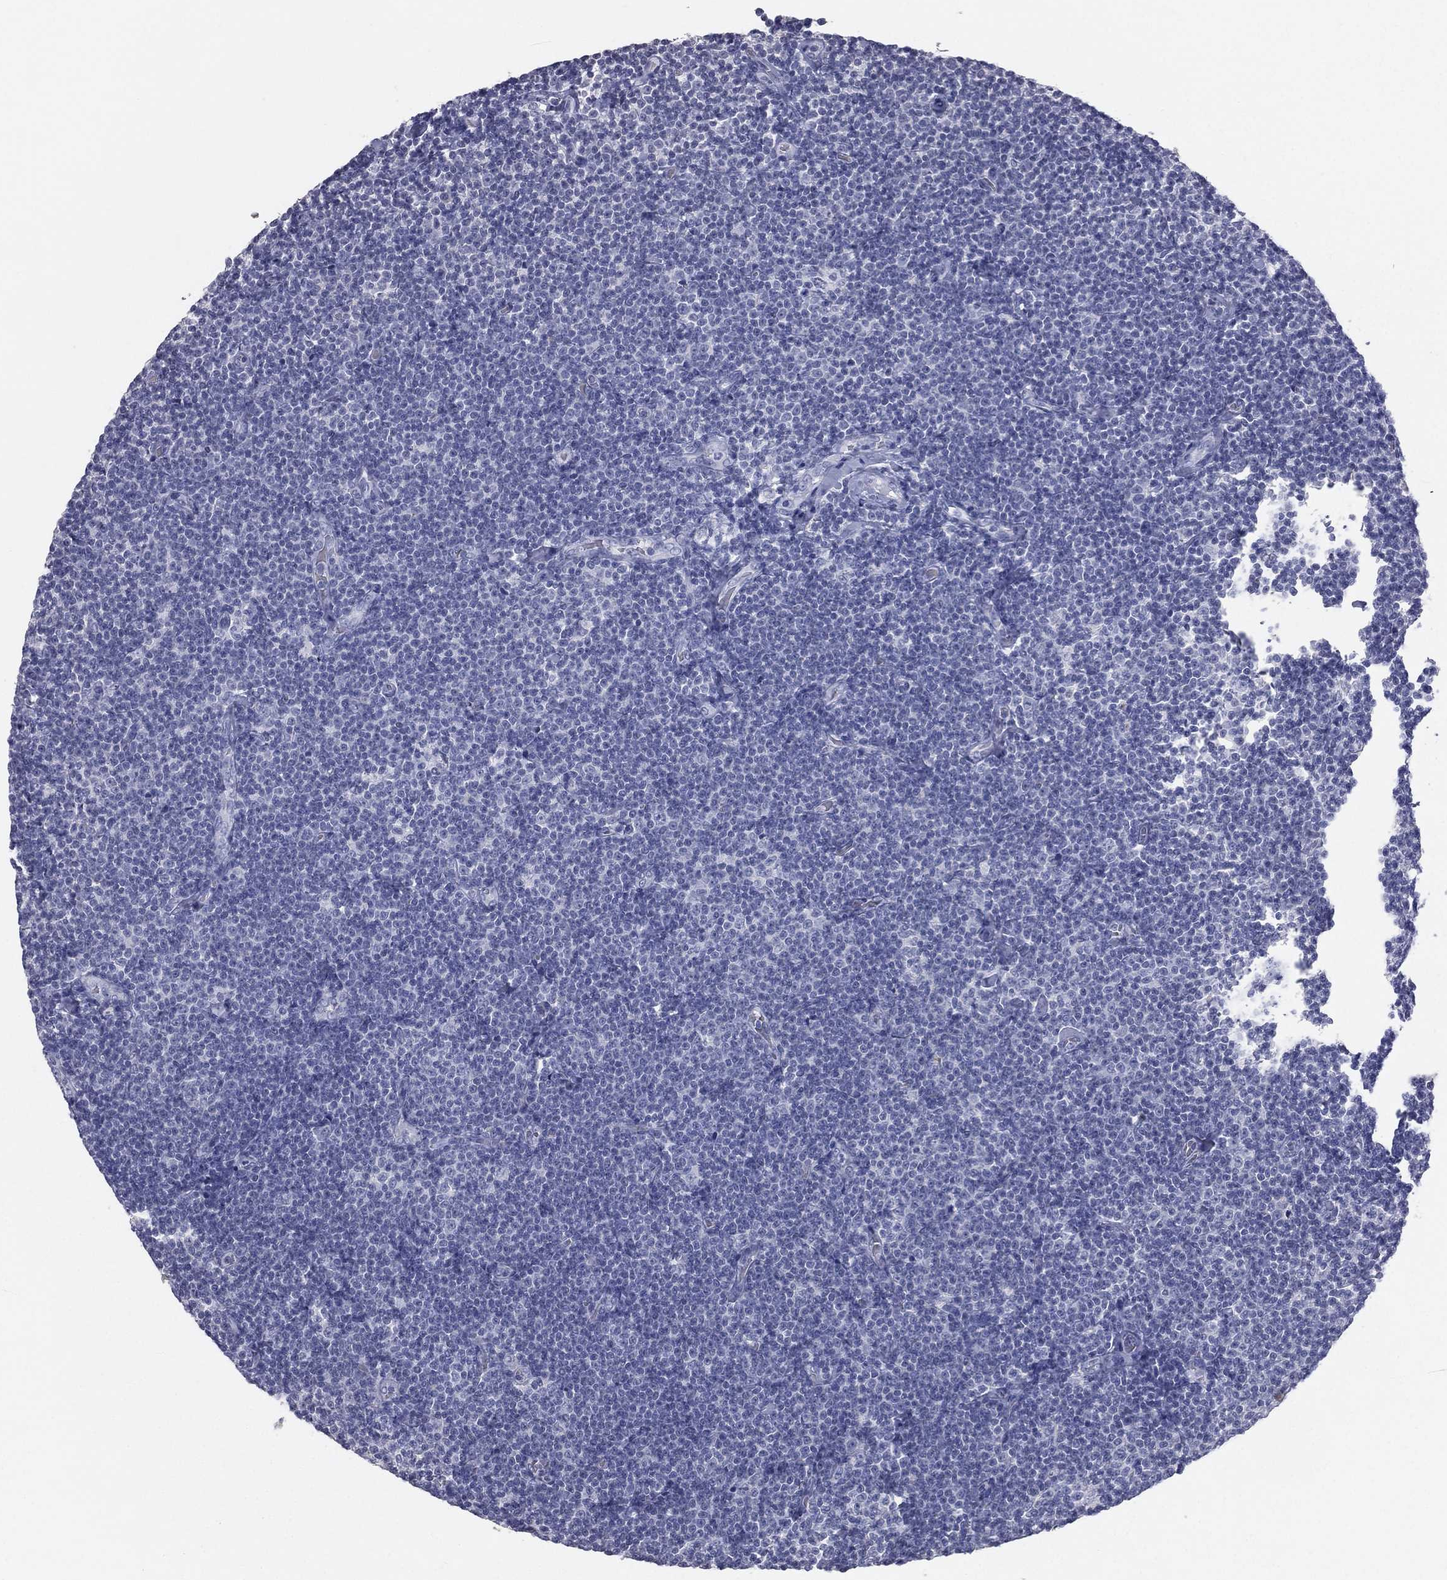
{"staining": {"intensity": "negative", "quantity": "none", "location": "none"}, "tissue": "lymphoma", "cell_type": "Tumor cells", "image_type": "cancer", "snomed": [{"axis": "morphology", "description": "Malignant lymphoma, non-Hodgkin's type, Low grade"}, {"axis": "topography", "description": "Lymph node"}], "caption": "An image of low-grade malignant lymphoma, non-Hodgkin's type stained for a protein shows no brown staining in tumor cells. The staining was performed using DAB to visualize the protein expression in brown, while the nuclei were stained in blue with hematoxylin (Magnification: 20x).", "gene": "ESX1", "patient": {"sex": "male", "age": 81}}